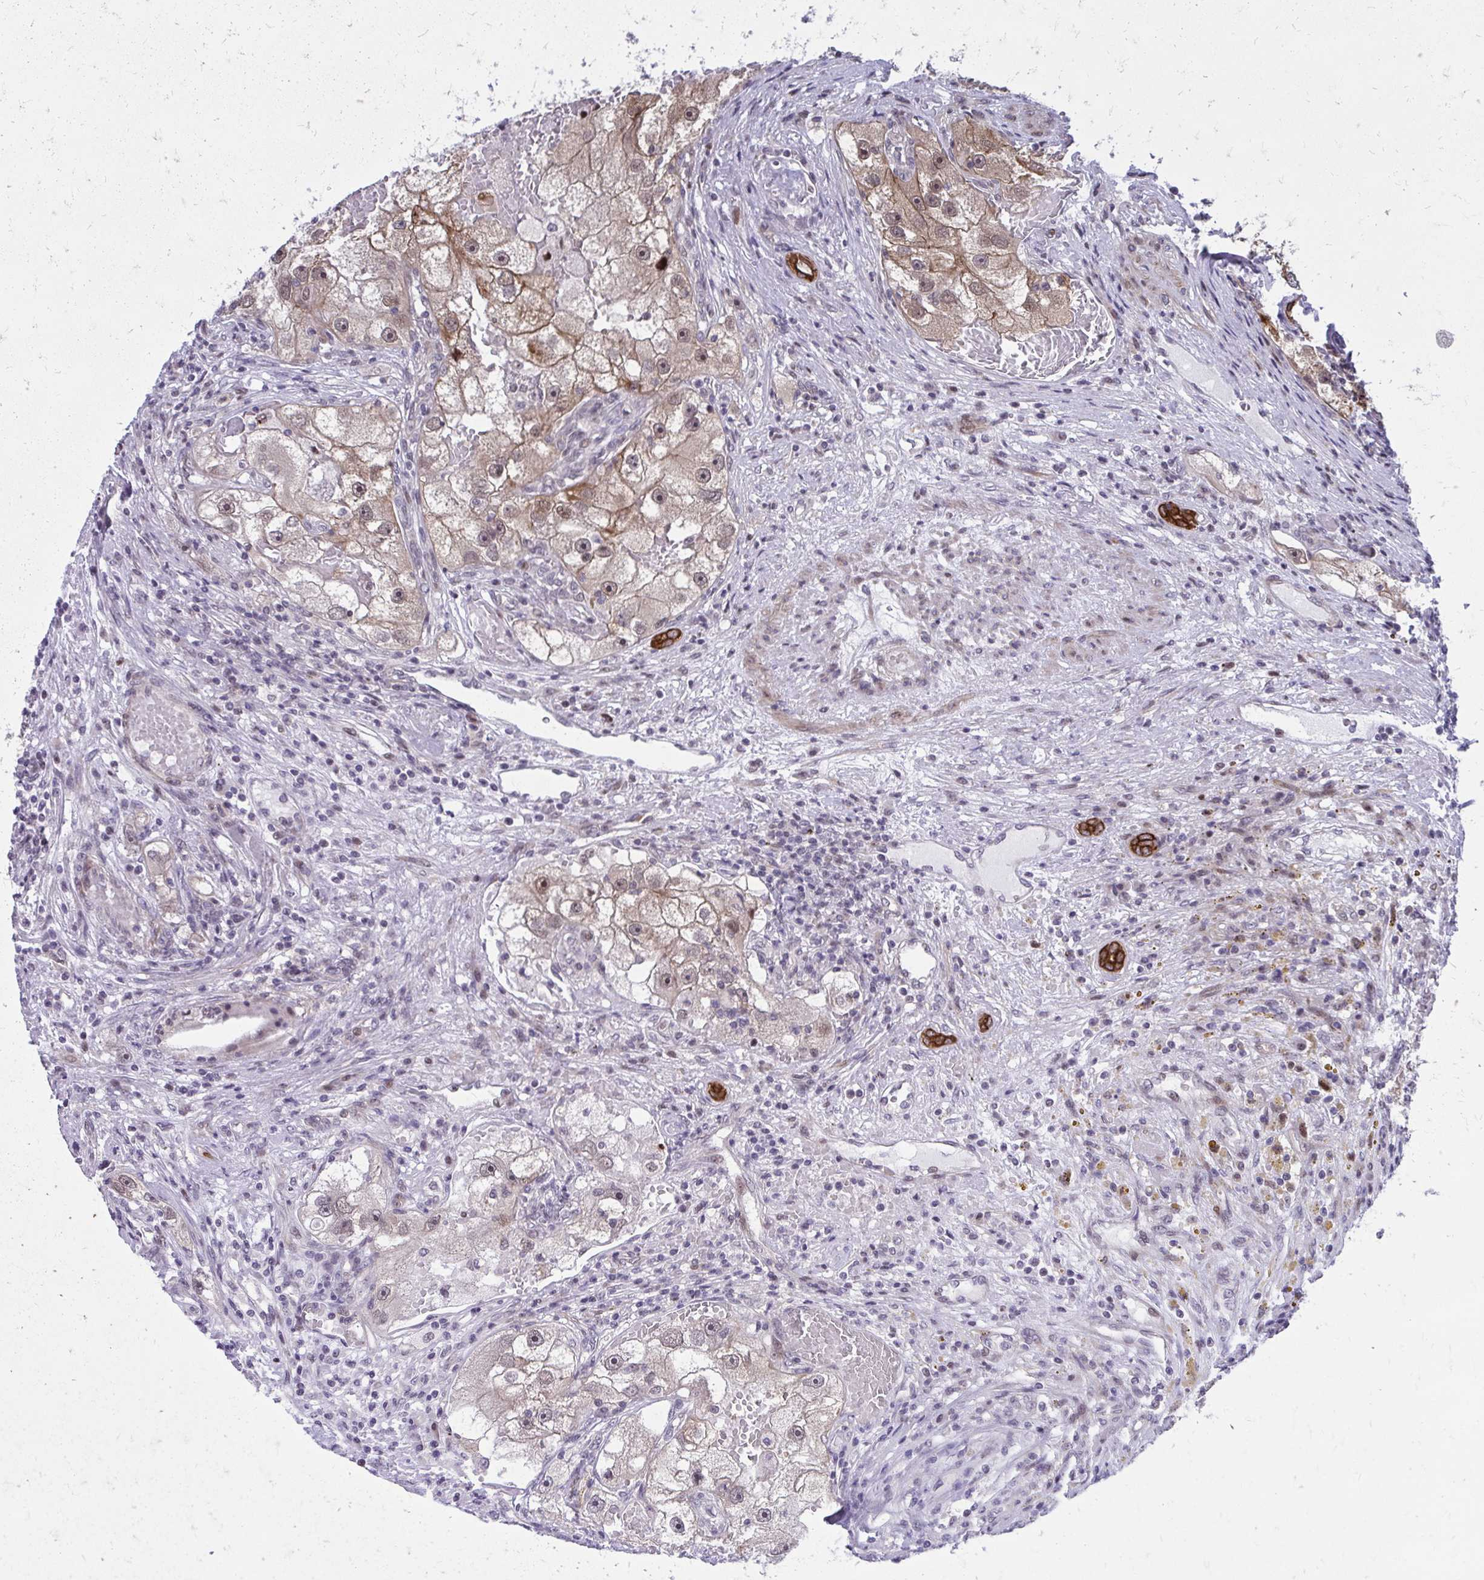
{"staining": {"intensity": "strong", "quantity": "25%-75%", "location": "cytoplasmic/membranous,nuclear"}, "tissue": "renal cancer", "cell_type": "Tumor cells", "image_type": "cancer", "snomed": [{"axis": "morphology", "description": "Adenocarcinoma, NOS"}, {"axis": "topography", "description": "Kidney"}], "caption": "Renal cancer stained with immunohistochemistry (IHC) reveals strong cytoplasmic/membranous and nuclear expression in about 25%-75% of tumor cells.", "gene": "ANKRD30B", "patient": {"sex": "male", "age": 63}}